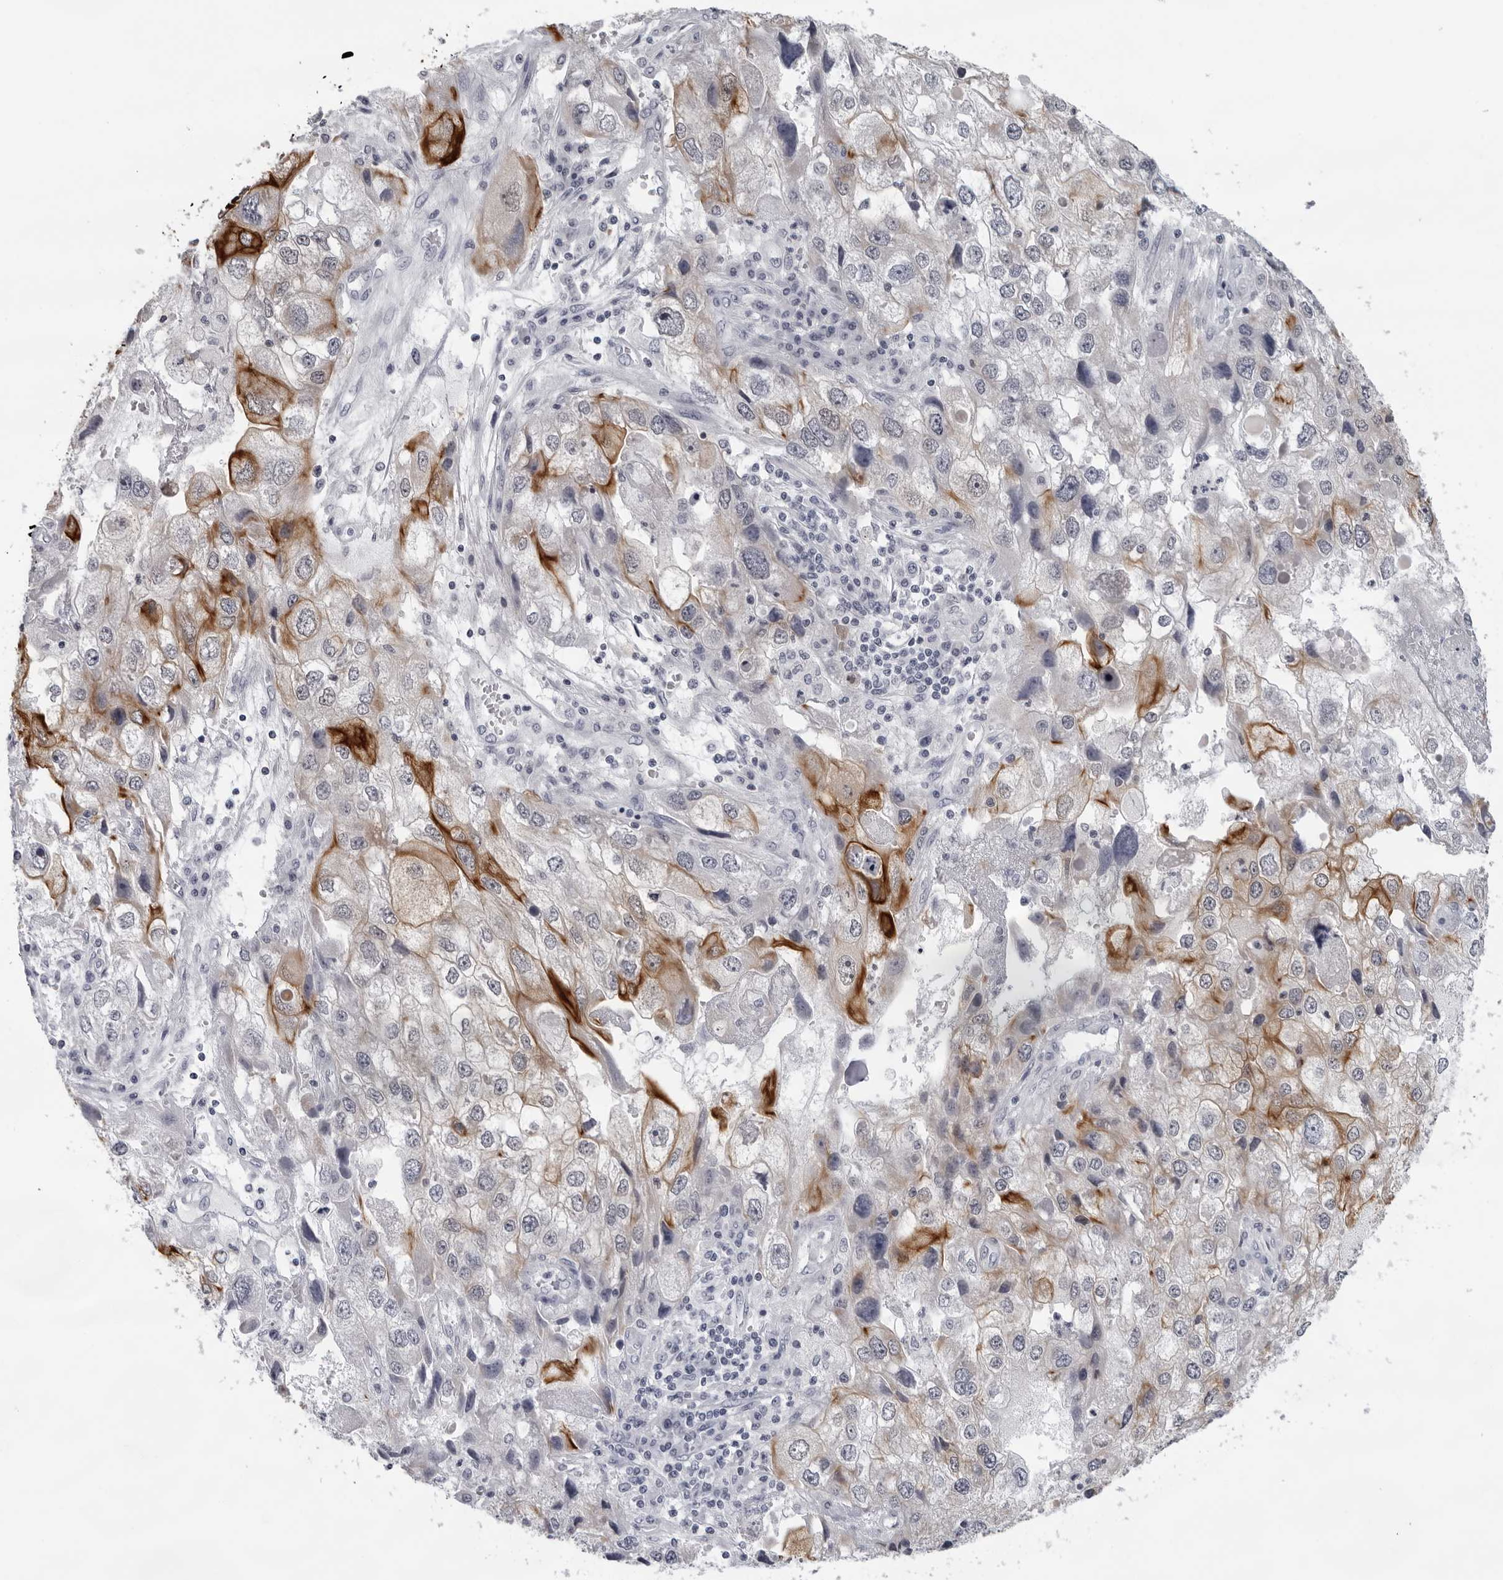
{"staining": {"intensity": "strong", "quantity": "<25%", "location": "cytoplasmic/membranous"}, "tissue": "endometrial cancer", "cell_type": "Tumor cells", "image_type": "cancer", "snomed": [{"axis": "morphology", "description": "Adenocarcinoma, NOS"}, {"axis": "topography", "description": "Endometrium"}], "caption": "IHC of human endometrial adenocarcinoma exhibits medium levels of strong cytoplasmic/membranous expression in about <25% of tumor cells. (IHC, brightfield microscopy, high magnification).", "gene": "CCDC28B", "patient": {"sex": "female", "age": 49}}